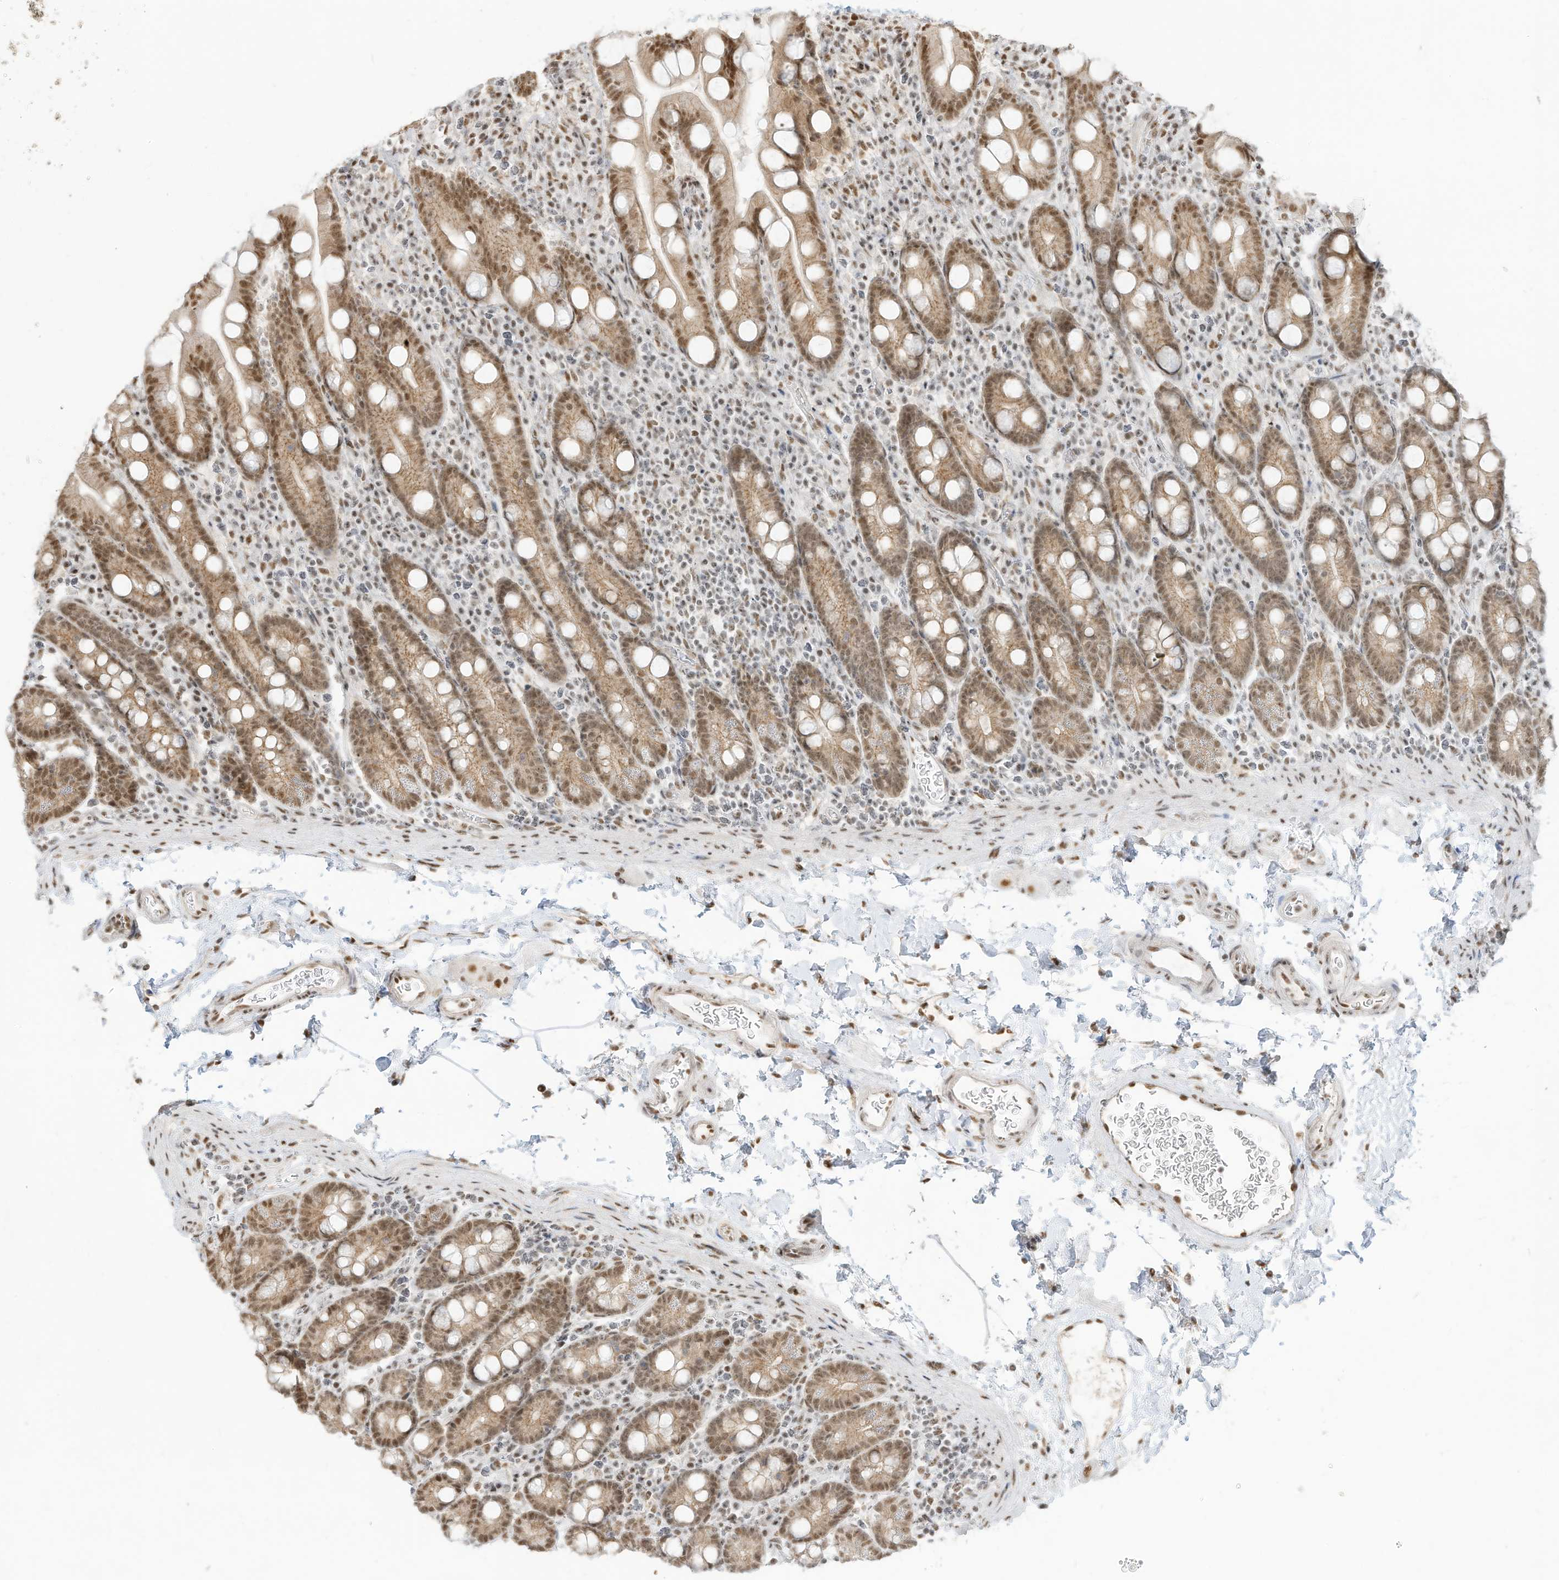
{"staining": {"intensity": "moderate", "quantity": ">75%", "location": "cytoplasmic/membranous,nuclear"}, "tissue": "duodenum", "cell_type": "Glandular cells", "image_type": "normal", "snomed": [{"axis": "morphology", "description": "Normal tissue, NOS"}, {"axis": "topography", "description": "Duodenum"}], "caption": "This is an image of IHC staining of unremarkable duodenum, which shows moderate positivity in the cytoplasmic/membranous,nuclear of glandular cells.", "gene": "NHSL1", "patient": {"sex": "male", "age": 35}}